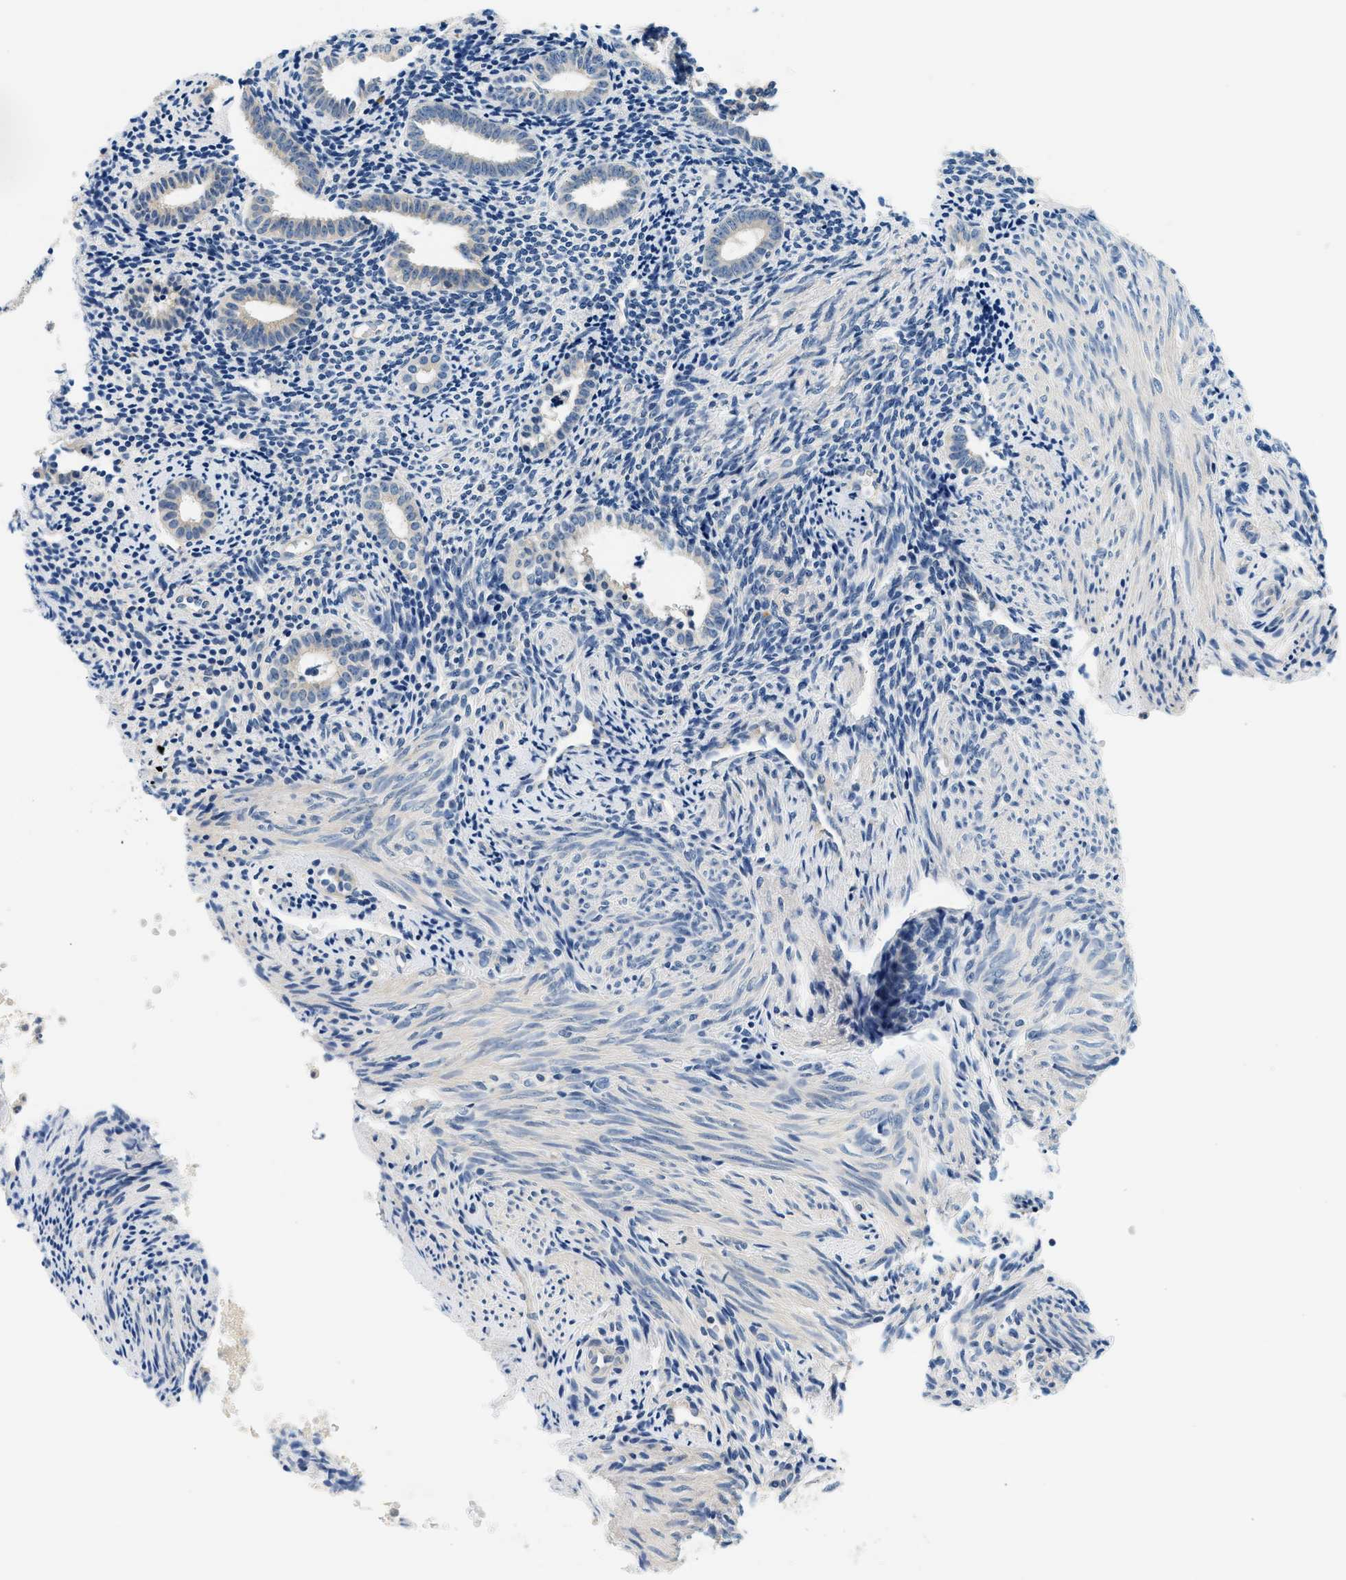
{"staining": {"intensity": "weak", "quantity": "<25%", "location": "cytoplasmic/membranous"}, "tissue": "endometrium", "cell_type": "Cells in endometrial stroma", "image_type": "normal", "snomed": [{"axis": "morphology", "description": "Normal tissue, NOS"}, {"axis": "topography", "description": "Endometrium"}], "caption": "Protein analysis of benign endometrium exhibits no significant expression in cells in endometrial stroma.", "gene": "SLC35E1", "patient": {"sex": "female", "age": 50}}